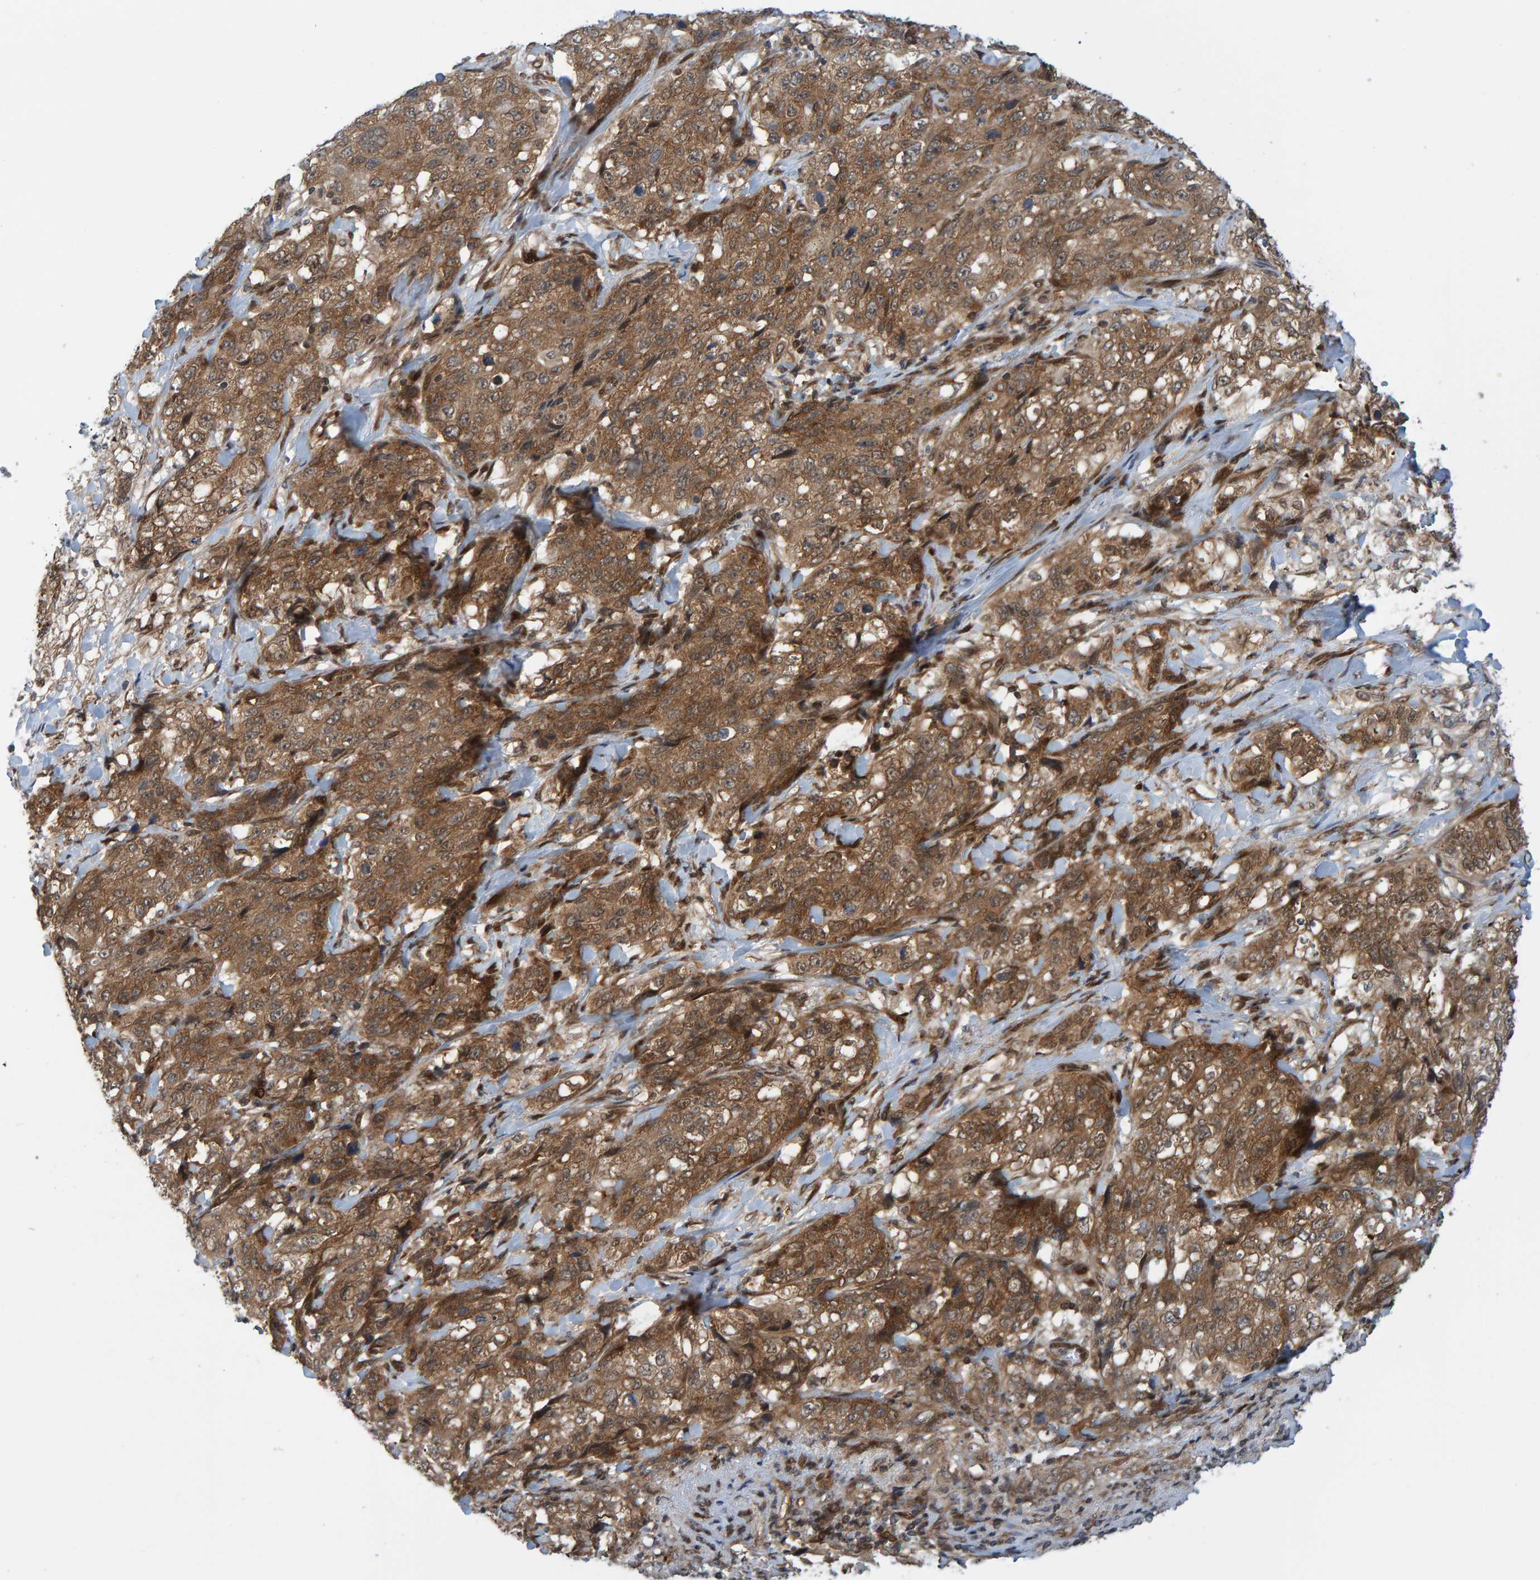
{"staining": {"intensity": "moderate", "quantity": ">75%", "location": "cytoplasmic/membranous"}, "tissue": "stomach cancer", "cell_type": "Tumor cells", "image_type": "cancer", "snomed": [{"axis": "morphology", "description": "Adenocarcinoma, NOS"}, {"axis": "topography", "description": "Stomach"}], "caption": "Immunohistochemical staining of human stomach cancer (adenocarcinoma) displays medium levels of moderate cytoplasmic/membranous expression in approximately >75% of tumor cells. (Stains: DAB (3,3'-diaminobenzidine) in brown, nuclei in blue, Microscopy: brightfield microscopy at high magnification).", "gene": "ZNF366", "patient": {"sex": "male", "age": 48}}